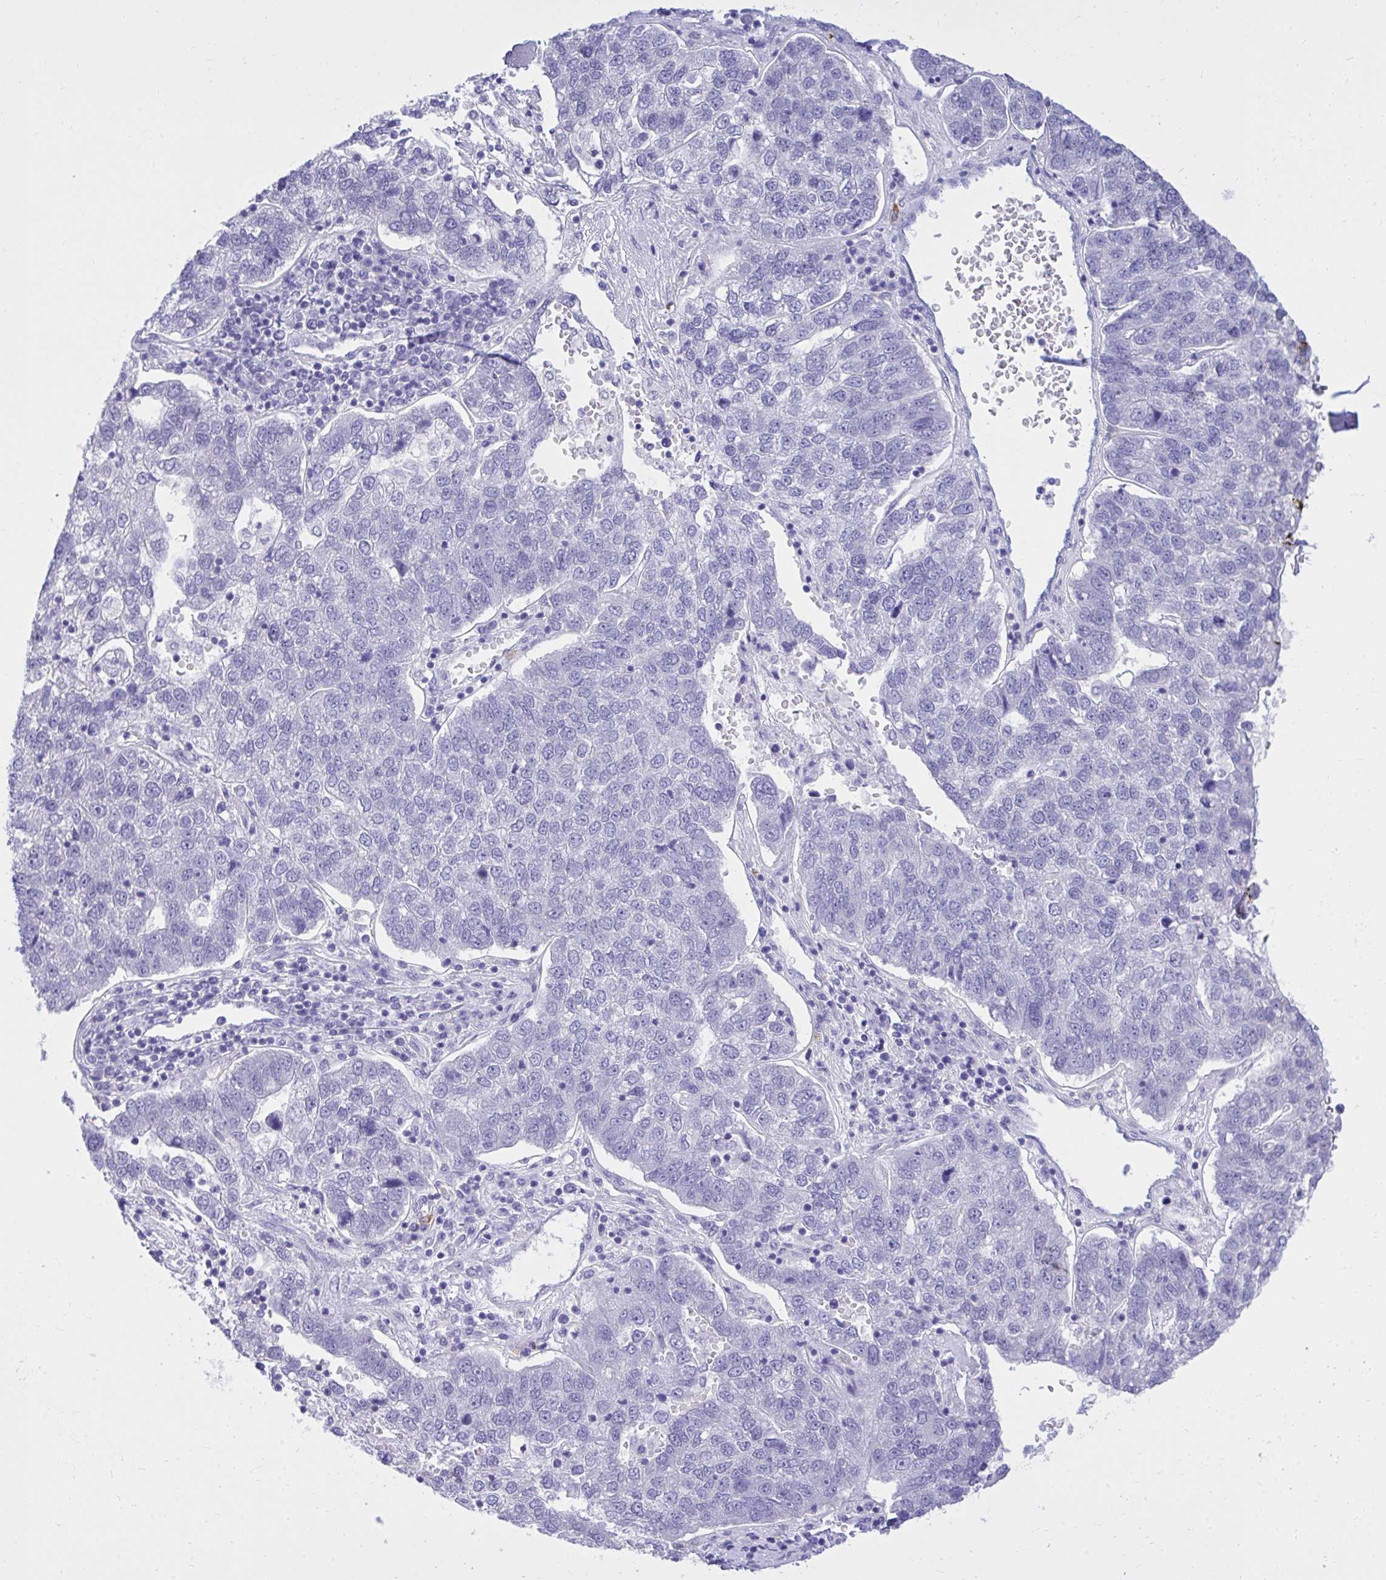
{"staining": {"intensity": "negative", "quantity": "none", "location": "none"}, "tissue": "pancreatic cancer", "cell_type": "Tumor cells", "image_type": "cancer", "snomed": [{"axis": "morphology", "description": "Adenocarcinoma, NOS"}, {"axis": "topography", "description": "Pancreas"}], "caption": "The photomicrograph reveals no staining of tumor cells in pancreatic cancer (adenocarcinoma).", "gene": "PSD", "patient": {"sex": "female", "age": 61}}